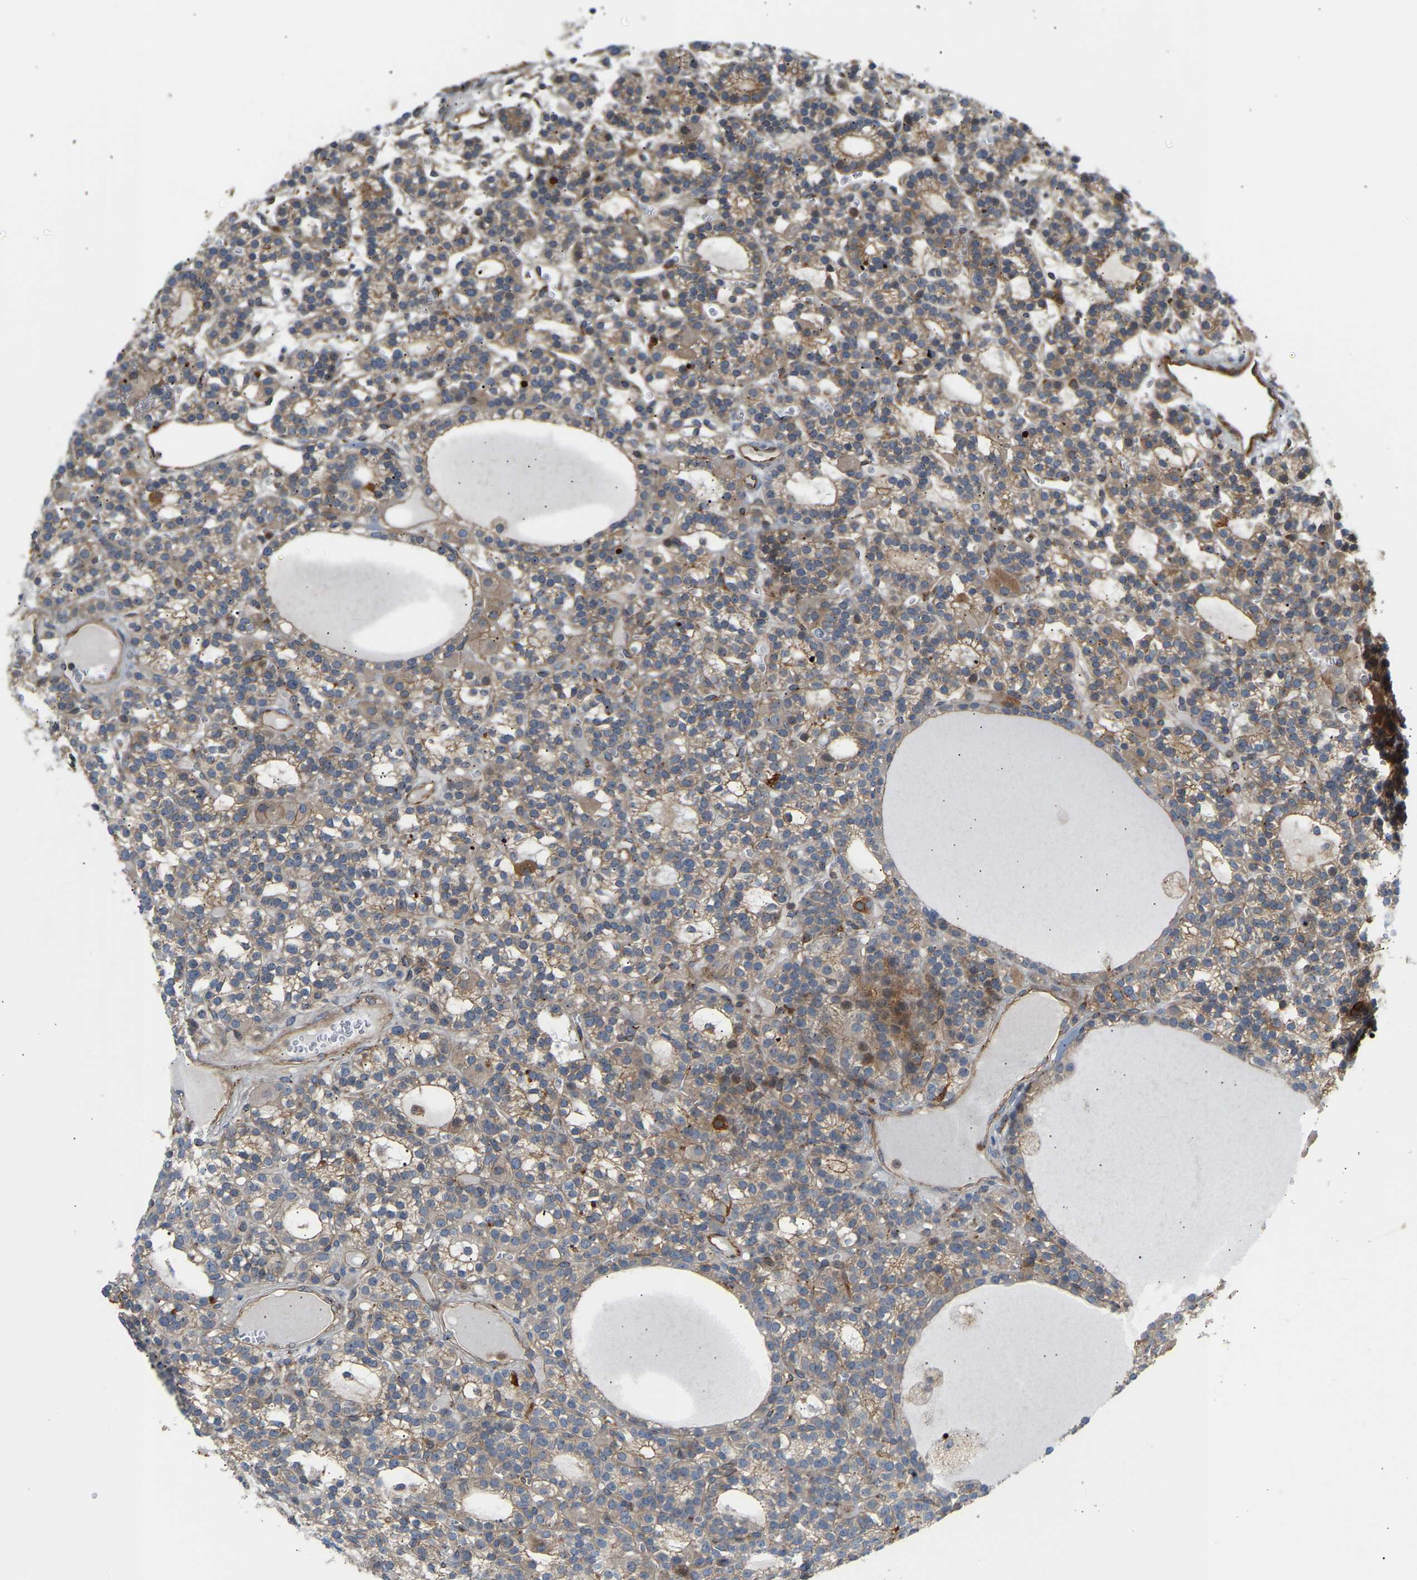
{"staining": {"intensity": "weak", "quantity": ">75%", "location": "cytoplasmic/membranous"}, "tissue": "parathyroid gland", "cell_type": "Glandular cells", "image_type": "normal", "snomed": [{"axis": "morphology", "description": "Normal tissue, NOS"}, {"axis": "morphology", "description": "Adenoma, NOS"}, {"axis": "topography", "description": "Parathyroid gland"}], "caption": "Weak cytoplasmic/membranous expression for a protein is present in about >75% of glandular cells of benign parathyroid gland using IHC.", "gene": "PLCG2", "patient": {"sex": "female", "age": 58}}